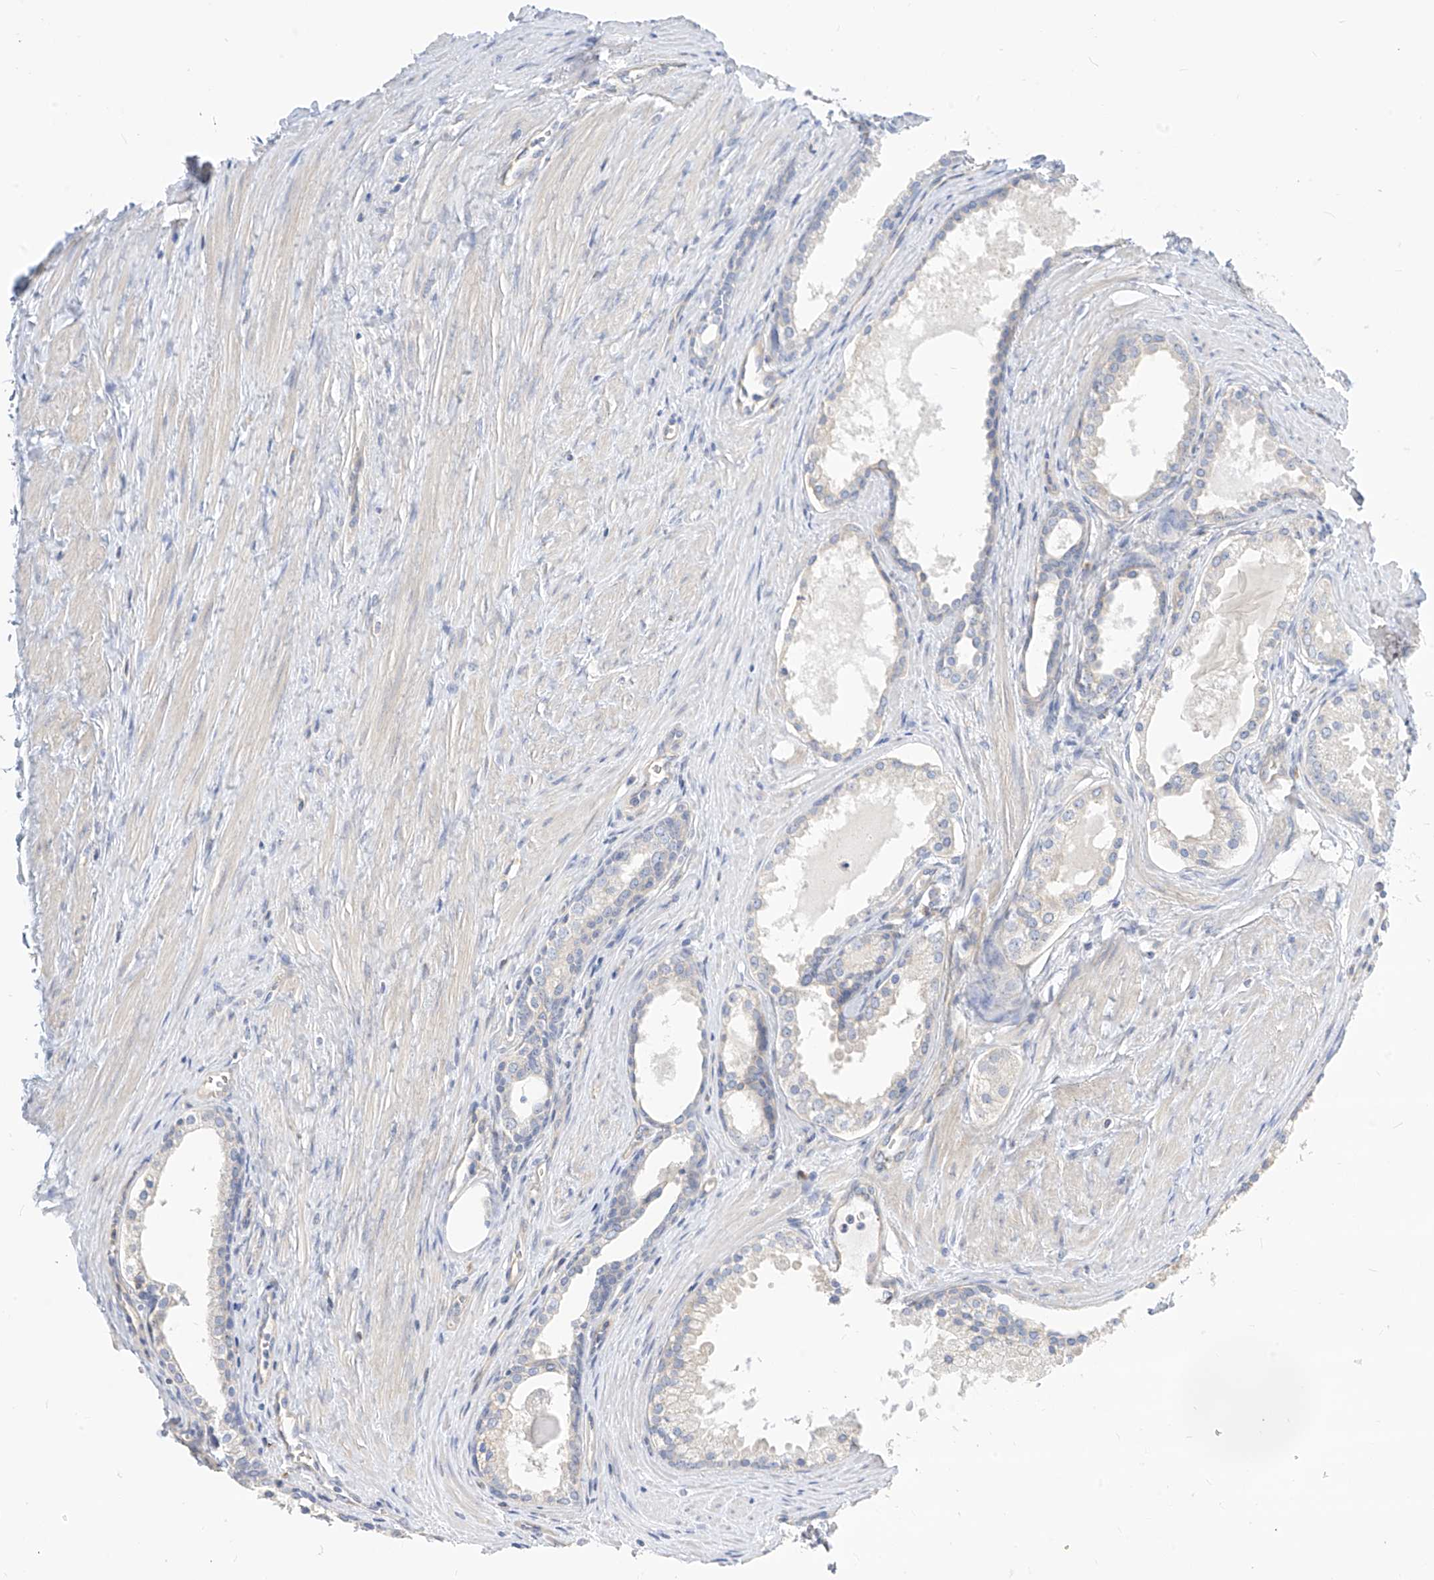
{"staining": {"intensity": "negative", "quantity": "none", "location": "none"}, "tissue": "prostate cancer", "cell_type": "Tumor cells", "image_type": "cancer", "snomed": [{"axis": "morphology", "description": "Adenocarcinoma, High grade"}, {"axis": "topography", "description": "Prostate"}], "caption": "Immunohistochemistry (IHC) photomicrograph of neoplastic tissue: human prostate cancer (adenocarcinoma (high-grade)) stained with DAB exhibits no significant protein positivity in tumor cells.", "gene": "SCGB2A1", "patient": {"sex": "male", "age": 68}}